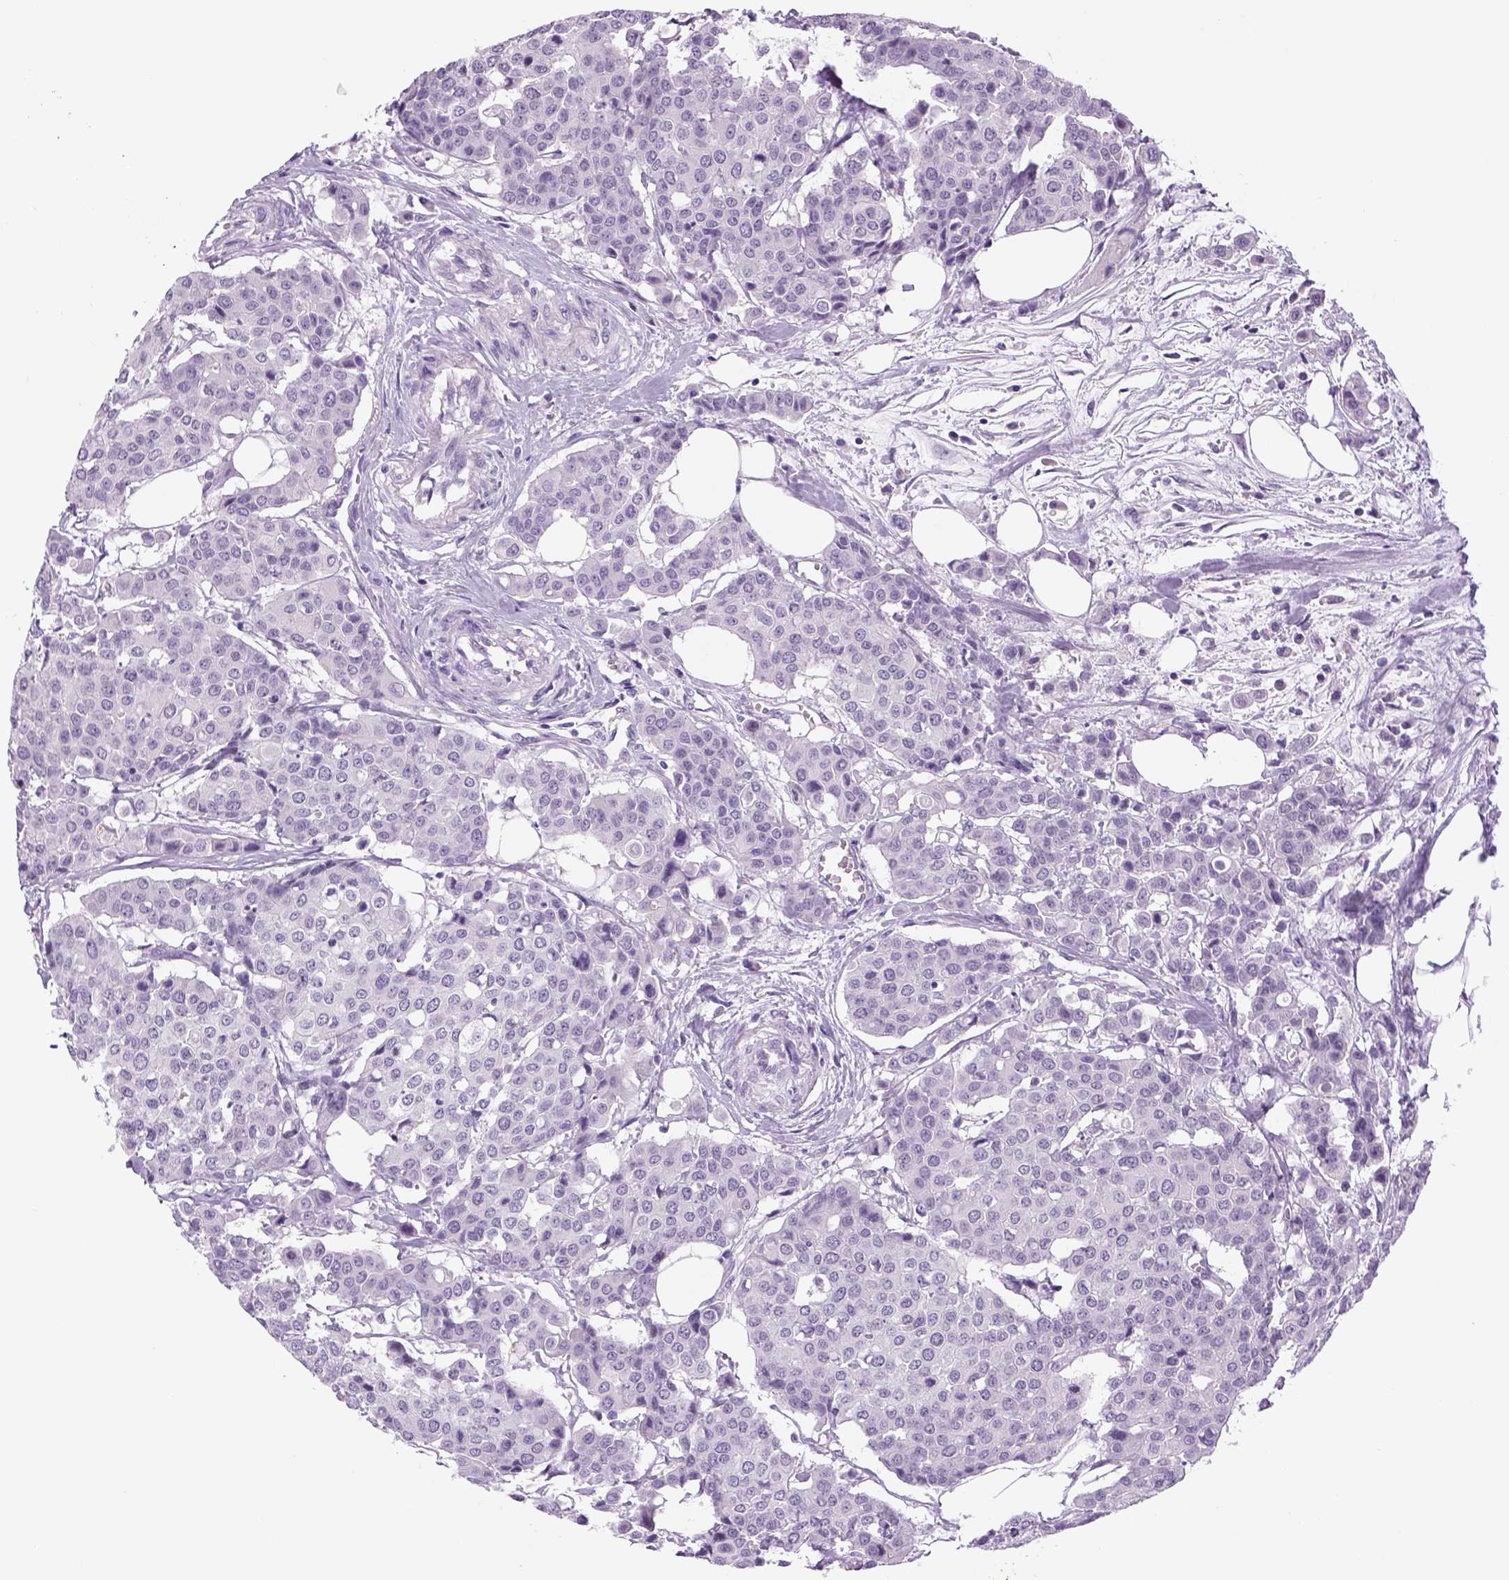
{"staining": {"intensity": "negative", "quantity": "none", "location": "none"}, "tissue": "carcinoid", "cell_type": "Tumor cells", "image_type": "cancer", "snomed": [{"axis": "morphology", "description": "Carcinoid, malignant, NOS"}, {"axis": "topography", "description": "Colon"}], "caption": "A high-resolution photomicrograph shows immunohistochemistry staining of carcinoid, which demonstrates no significant positivity in tumor cells.", "gene": "DBH", "patient": {"sex": "male", "age": 81}}